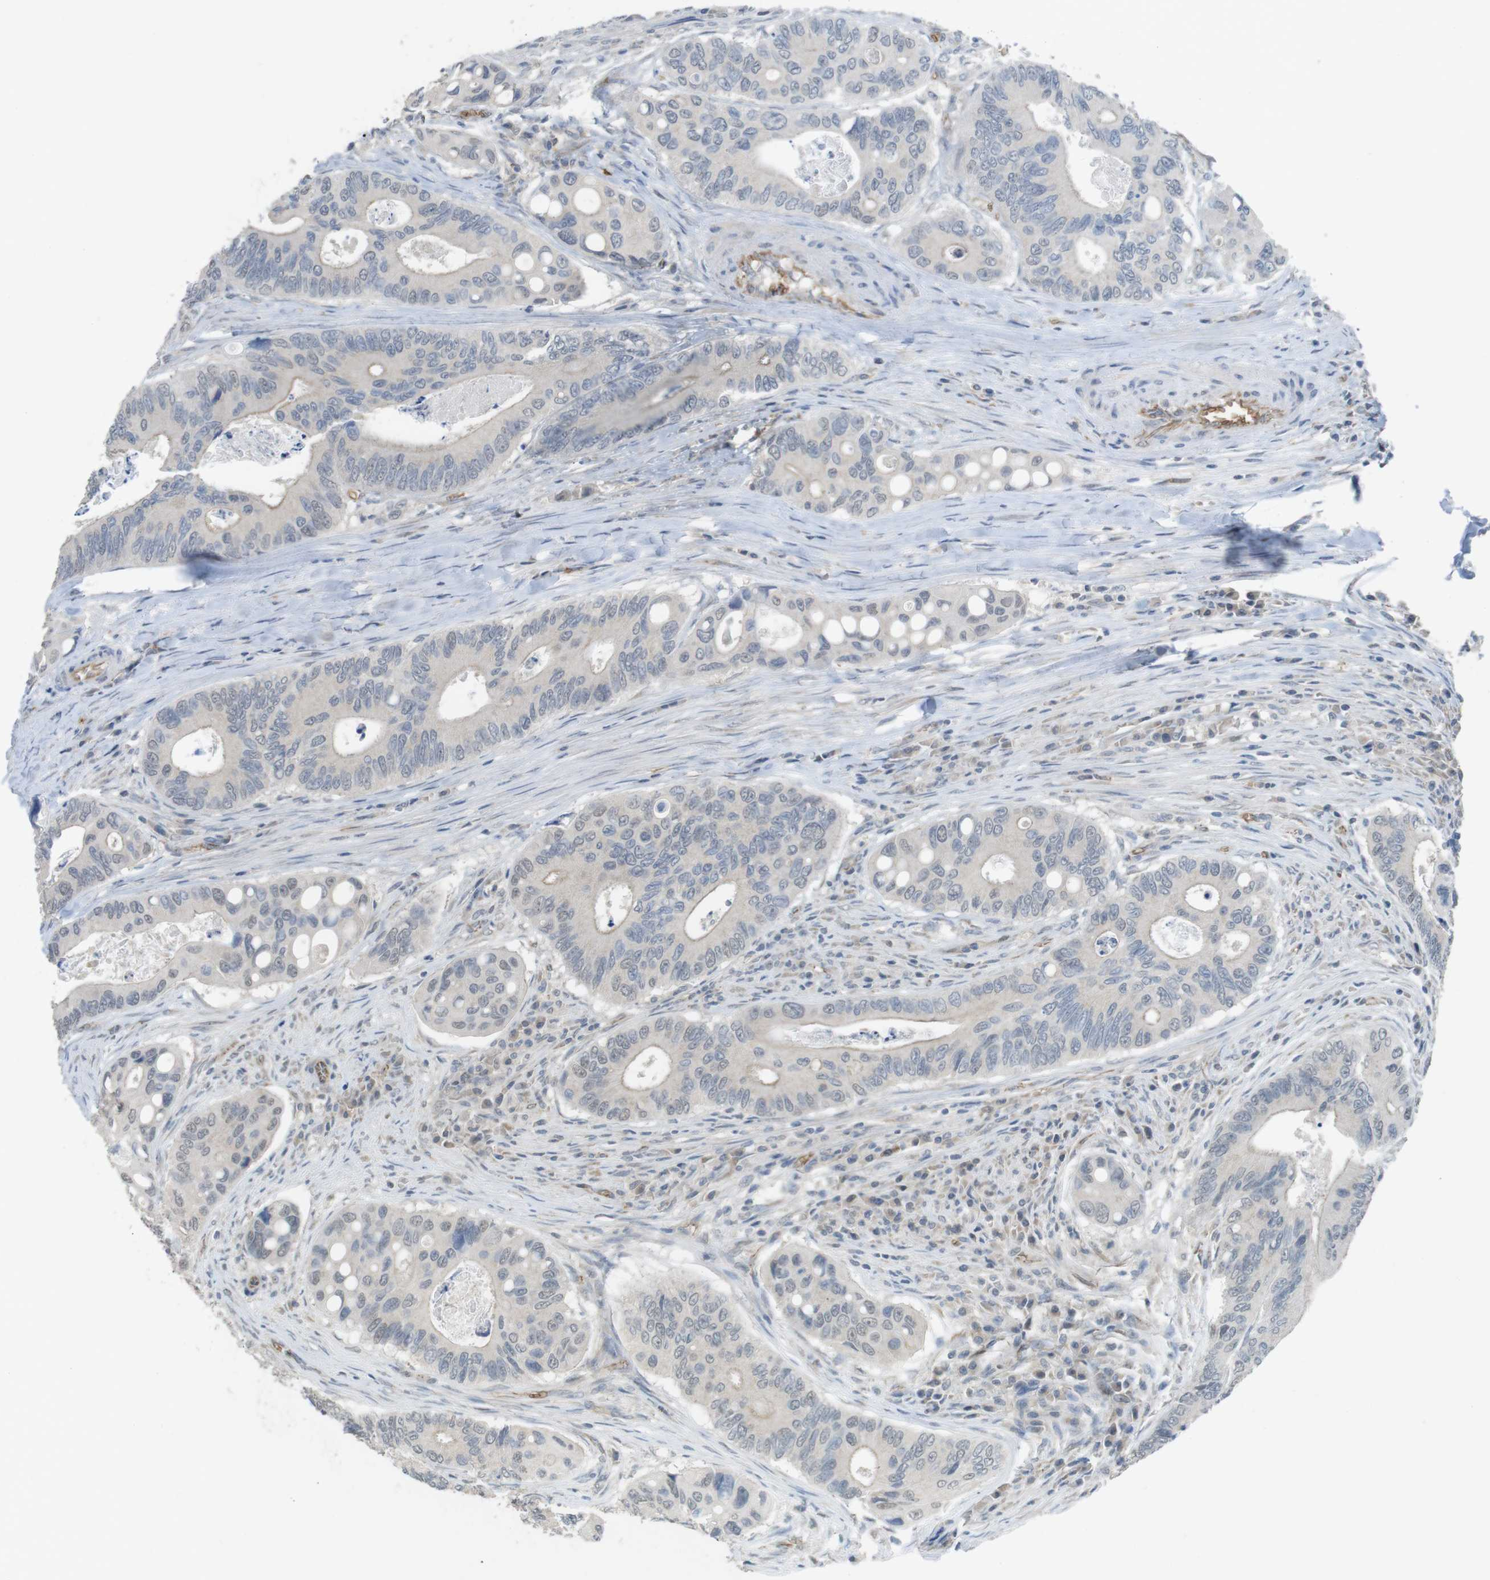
{"staining": {"intensity": "negative", "quantity": "none", "location": "none"}, "tissue": "colorectal cancer", "cell_type": "Tumor cells", "image_type": "cancer", "snomed": [{"axis": "morphology", "description": "Inflammation, NOS"}, {"axis": "morphology", "description": "Adenocarcinoma, NOS"}, {"axis": "topography", "description": "Colon"}], "caption": "DAB immunohistochemical staining of human colorectal adenocarcinoma reveals no significant expression in tumor cells.", "gene": "GYPA", "patient": {"sex": "male", "age": 72}}